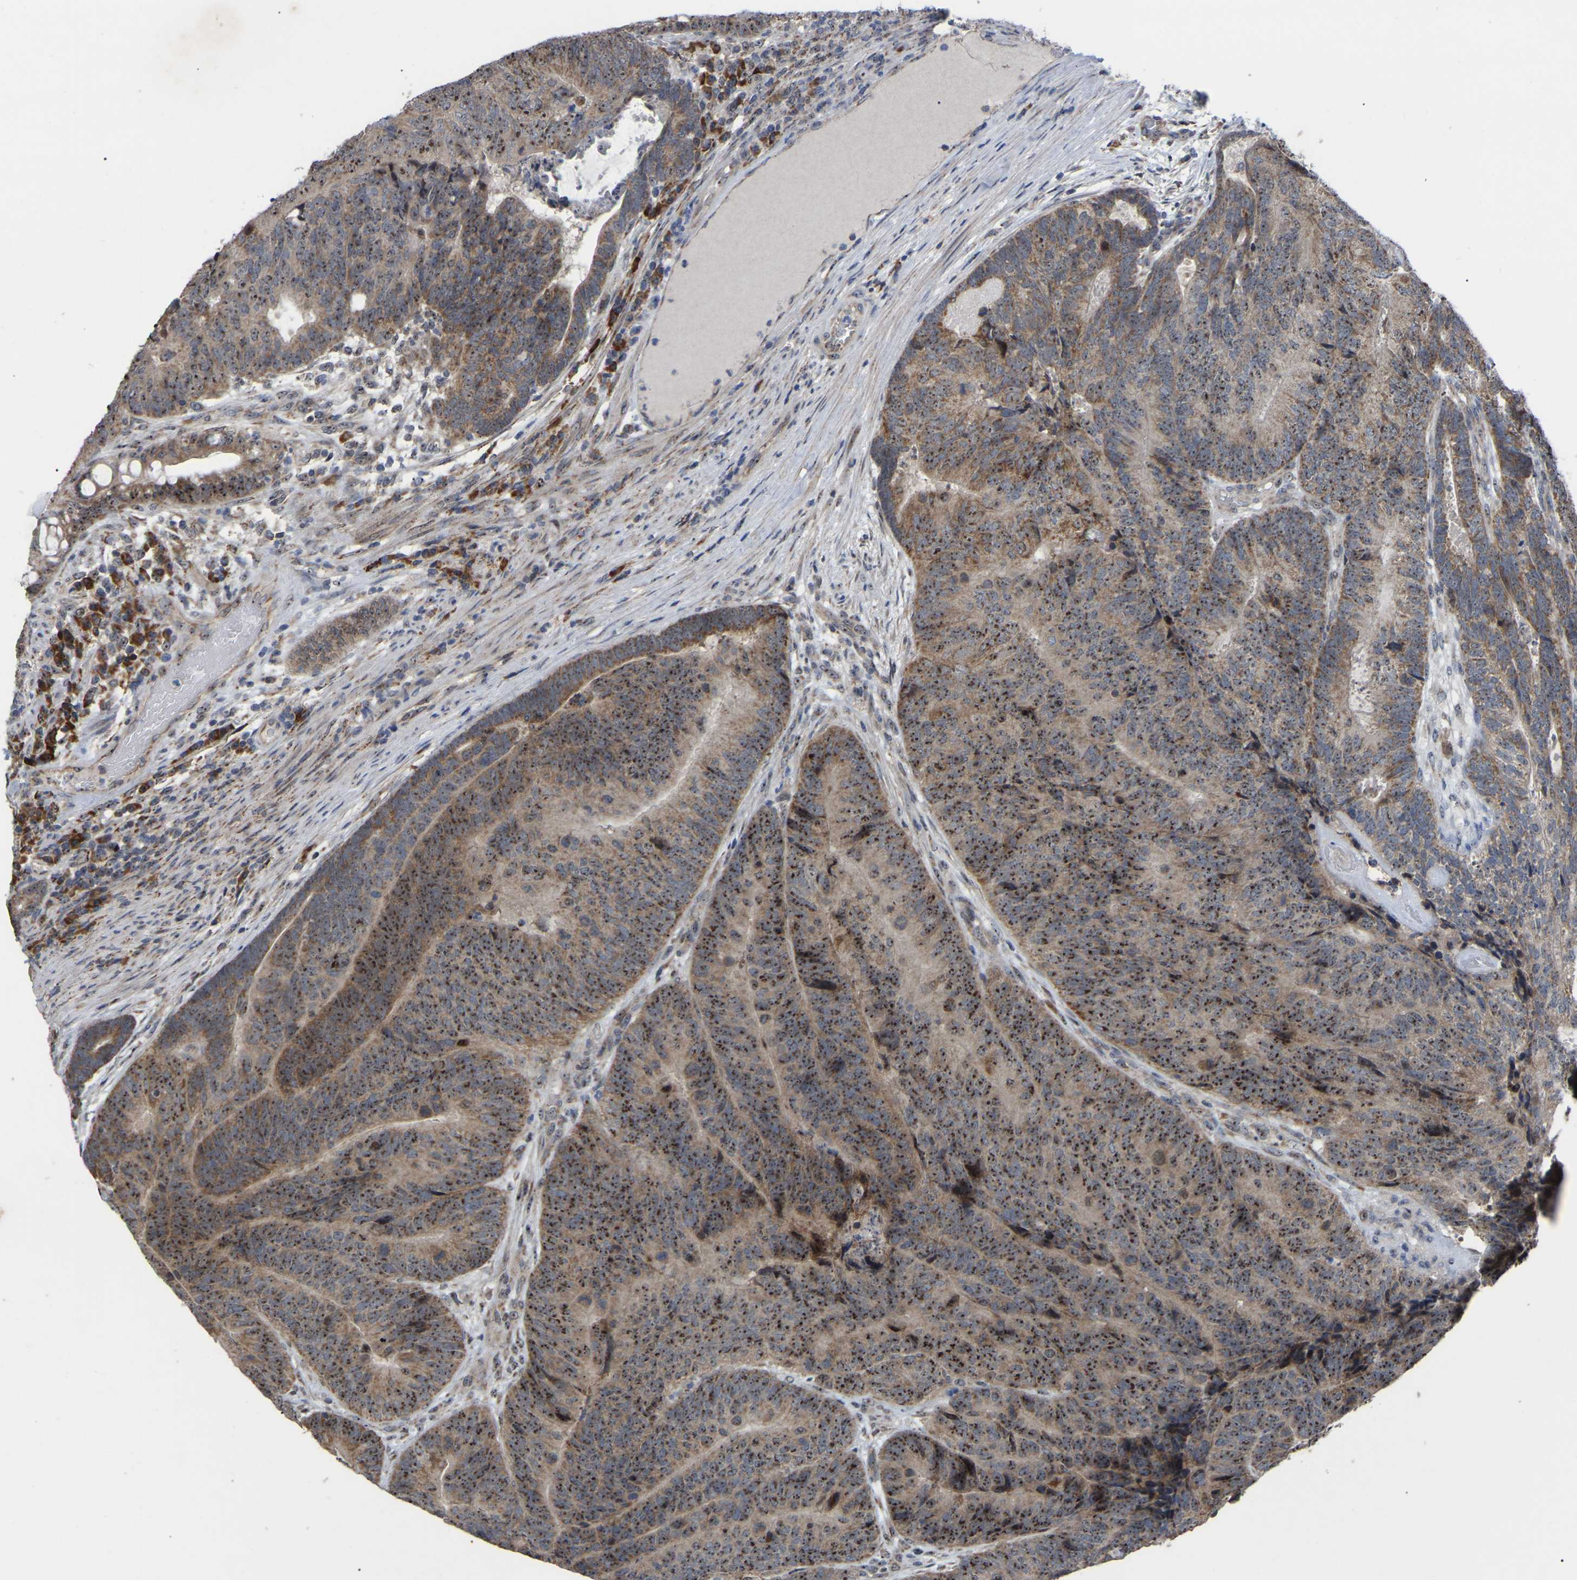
{"staining": {"intensity": "strong", "quantity": ">75%", "location": "cytoplasmic/membranous,nuclear"}, "tissue": "colorectal cancer", "cell_type": "Tumor cells", "image_type": "cancer", "snomed": [{"axis": "morphology", "description": "Adenocarcinoma, NOS"}, {"axis": "topography", "description": "Colon"}], "caption": "Brown immunohistochemical staining in human colorectal adenocarcinoma demonstrates strong cytoplasmic/membranous and nuclear expression in about >75% of tumor cells. The protein is shown in brown color, while the nuclei are stained blue.", "gene": "NOP53", "patient": {"sex": "female", "age": 67}}